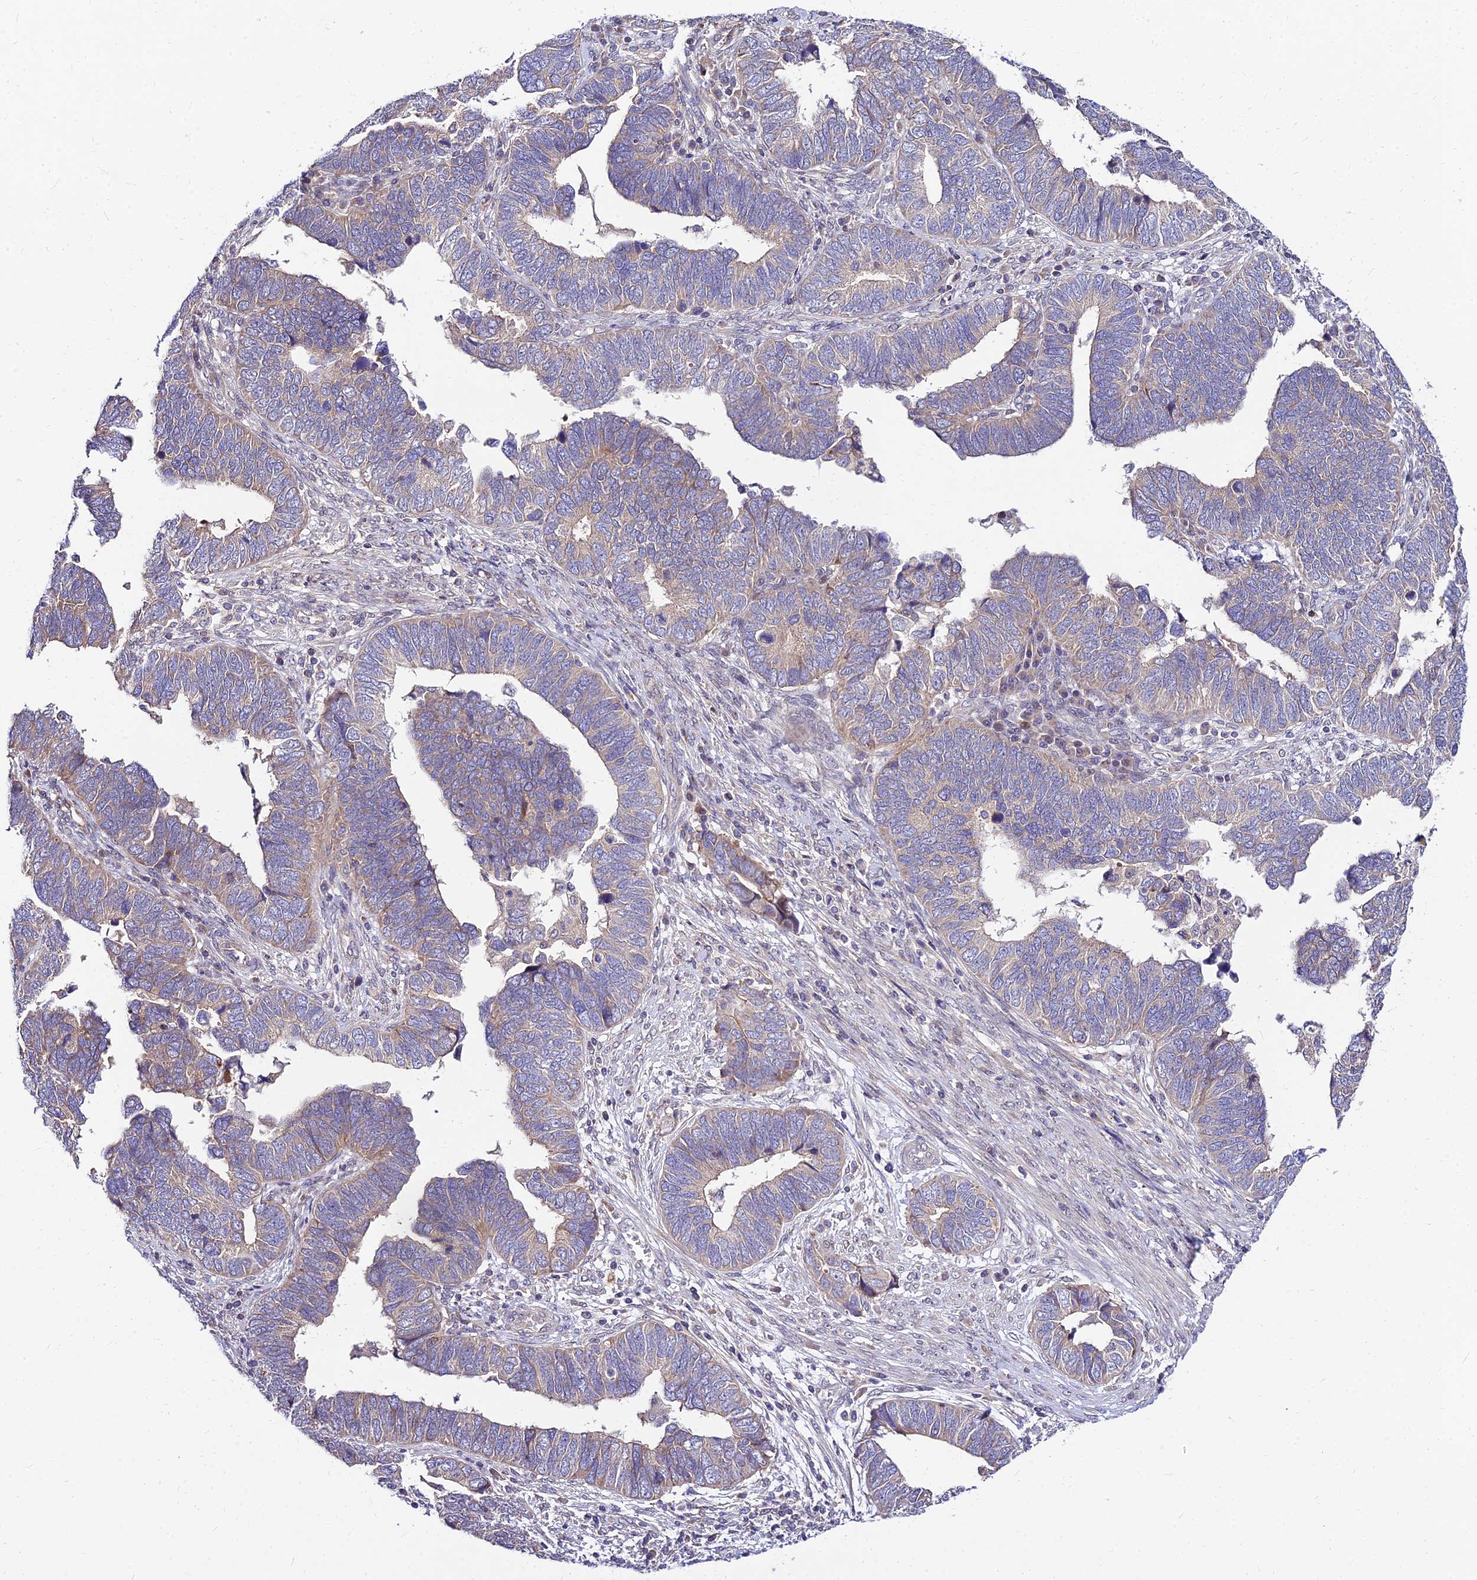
{"staining": {"intensity": "weak", "quantity": "<25%", "location": "cytoplasmic/membranous"}, "tissue": "endometrial cancer", "cell_type": "Tumor cells", "image_type": "cancer", "snomed": [{"axis": "morphology", "description": "Adenocarcinoma, NOS"}, {"axis": "topography", "description": "Endometrium"}], "caption": "This is an immunohistochemistry (IHC) histopathology image of human endometrial cancer (adenocarcinoma). There is no staining in tumor cells.", "gene": "C6orf132", "patient": {"sex": "female", "age": 79}}